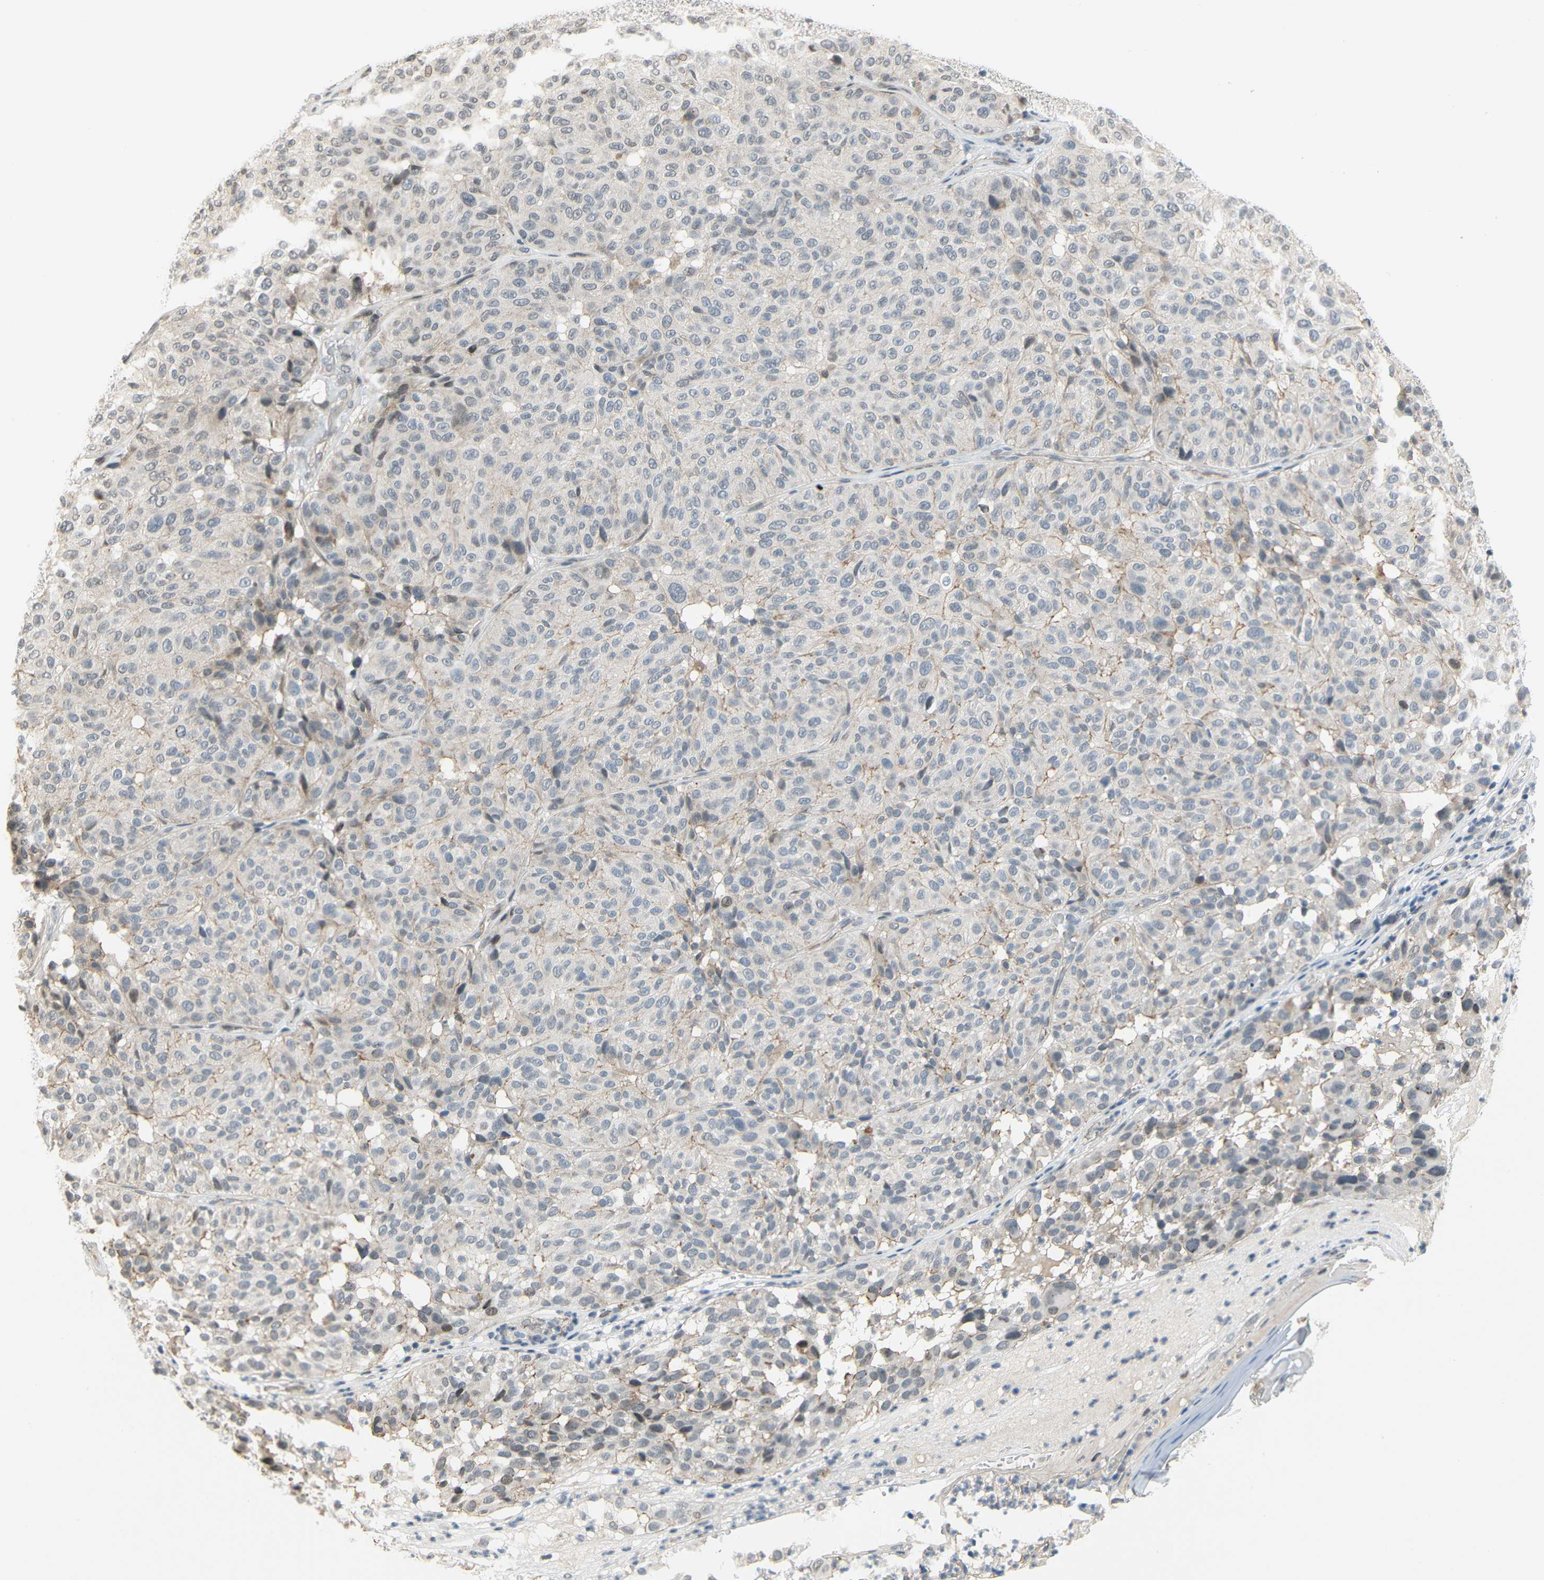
{"staining": {"intensity": "negative", "quantity": "none", "location": "none"}, "tissue": "melanoma", "cell_type": "Tumor cells", "image_type": "cancer", "snomed": [{"axis": "morphology", "description": "Malignant melanoma, NOS"}, {"axis": "topography", "description": "Skin"}], "caption": "DAB immunohistochemical staining of human malignant melanoma exhibits no significant staining in tumor cells. (Stains: DAB (3,3'-diaminobenzidine) immunohistochemistry (IHC) with hematoxylin counter stain, Microscopy: brightfield microscopy at high magnification).", "gene": "IMPG2", "patient": {"sex": "female", "age": 46}}